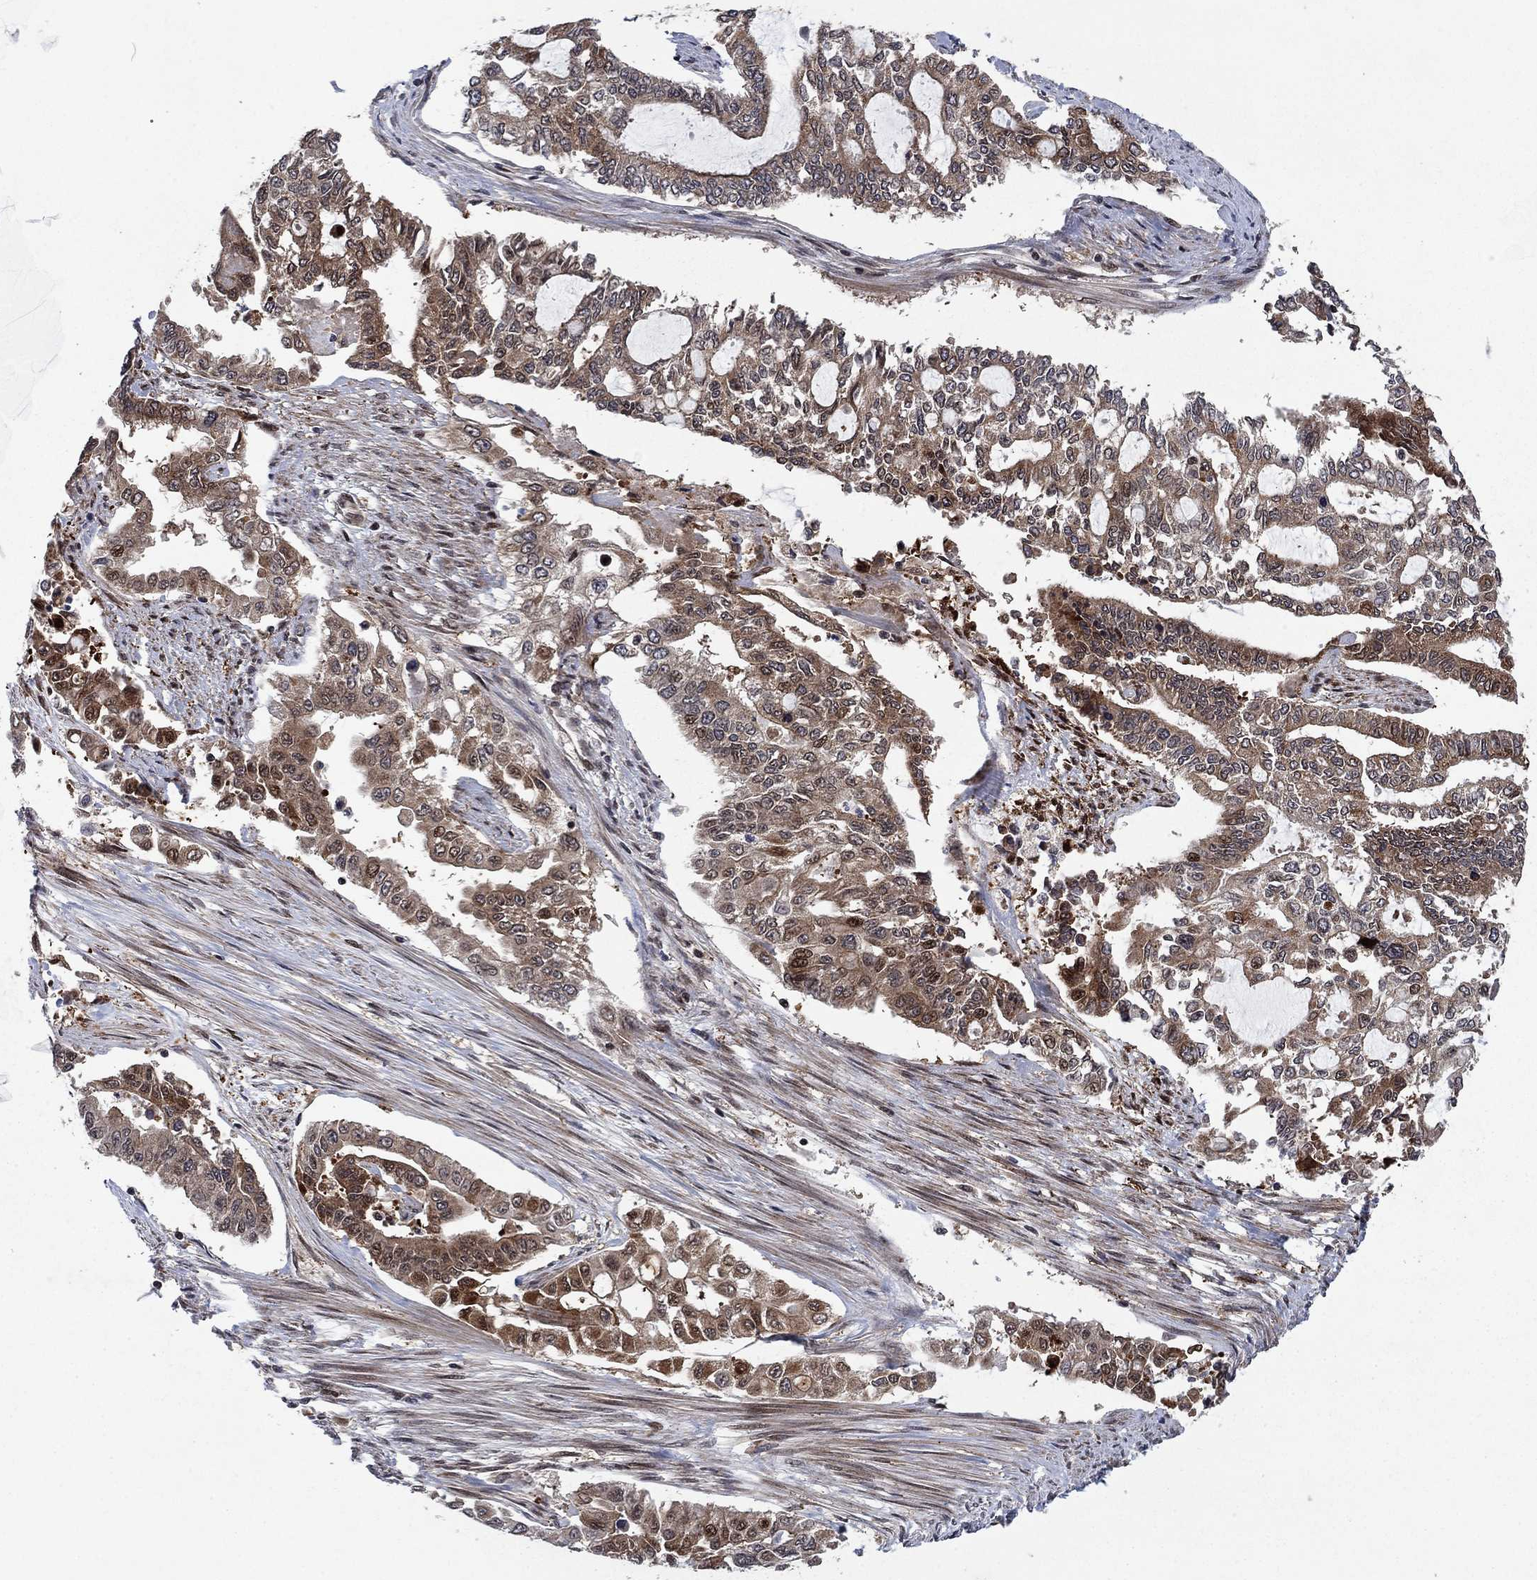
{"staining": {"intensity": "moderate", "quantity": "25%-75%", "location": "cytoplasmic/membranous,nuclear"}, "tissue": "endometrial cancer", "cell_type": "Tumor cells", "image_type": "cancer", "snomed": [{"axis": "morphology", "description": "Adenocarcinoma, NOS"}, {"axis": "topography", "description": "Uterus"}], "caption": "The image exhibits staining of endometrial adenocarcinoma, revealing moderate cytoplasmic/membranous and nuclear protein expression (brown color) within tumor cells. The staining was performed using DAB (3,3'-diaminobenzidine) to visualize the protein expression in brown, while the nuclei were stained in blue with hematoxylin (Magnification: 20x).", "gene": "PRICKLE4", "patient": {"sex": "female", "age": 59}}